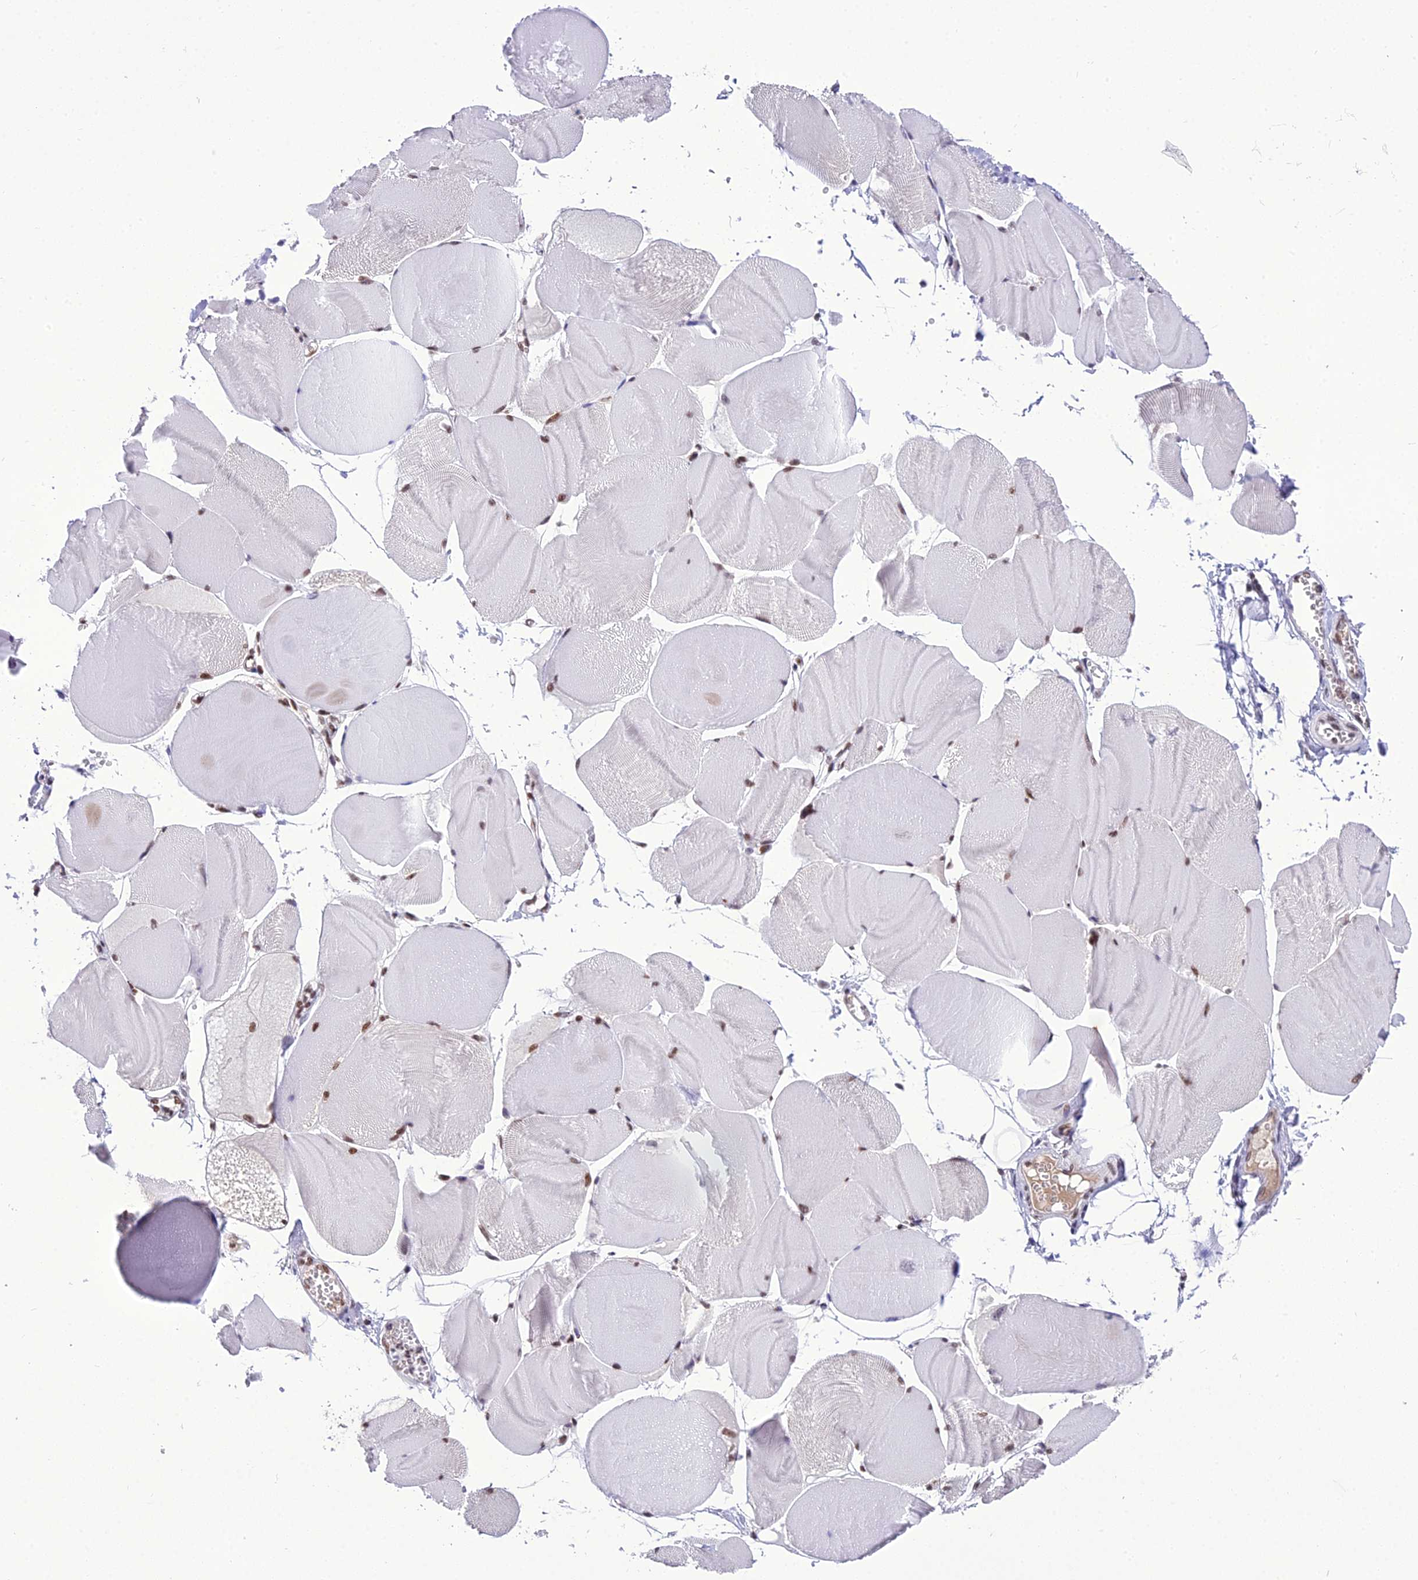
{"staining": {"intensity": "moderate", "quantity": ">75%", "location": "nuclear"}, "tissue": "skeletal muscle", "cell_type": "Myocytes", "image_type": "normal", "snomed": [{"axis": "morphology", "description": "Normal tissue, NOS"}, {"axis": "morphology", "description": "Basal cell carcinoma"}, {"axis": "topography", "description": "Skeletal muscle"}], "caption": "Immunohistochemistry (IHC) (DAB (3,3'-diaminobenzidine)) staining of unremarkable skeletal muscle shows moderate nuclear protein expression in about >75% of myocytes. (brown staining indicates protein expression, while blue staining denotes nuclei).", "gene": "SH3RF3", "patient": {"sex": "female", "age": 64}}